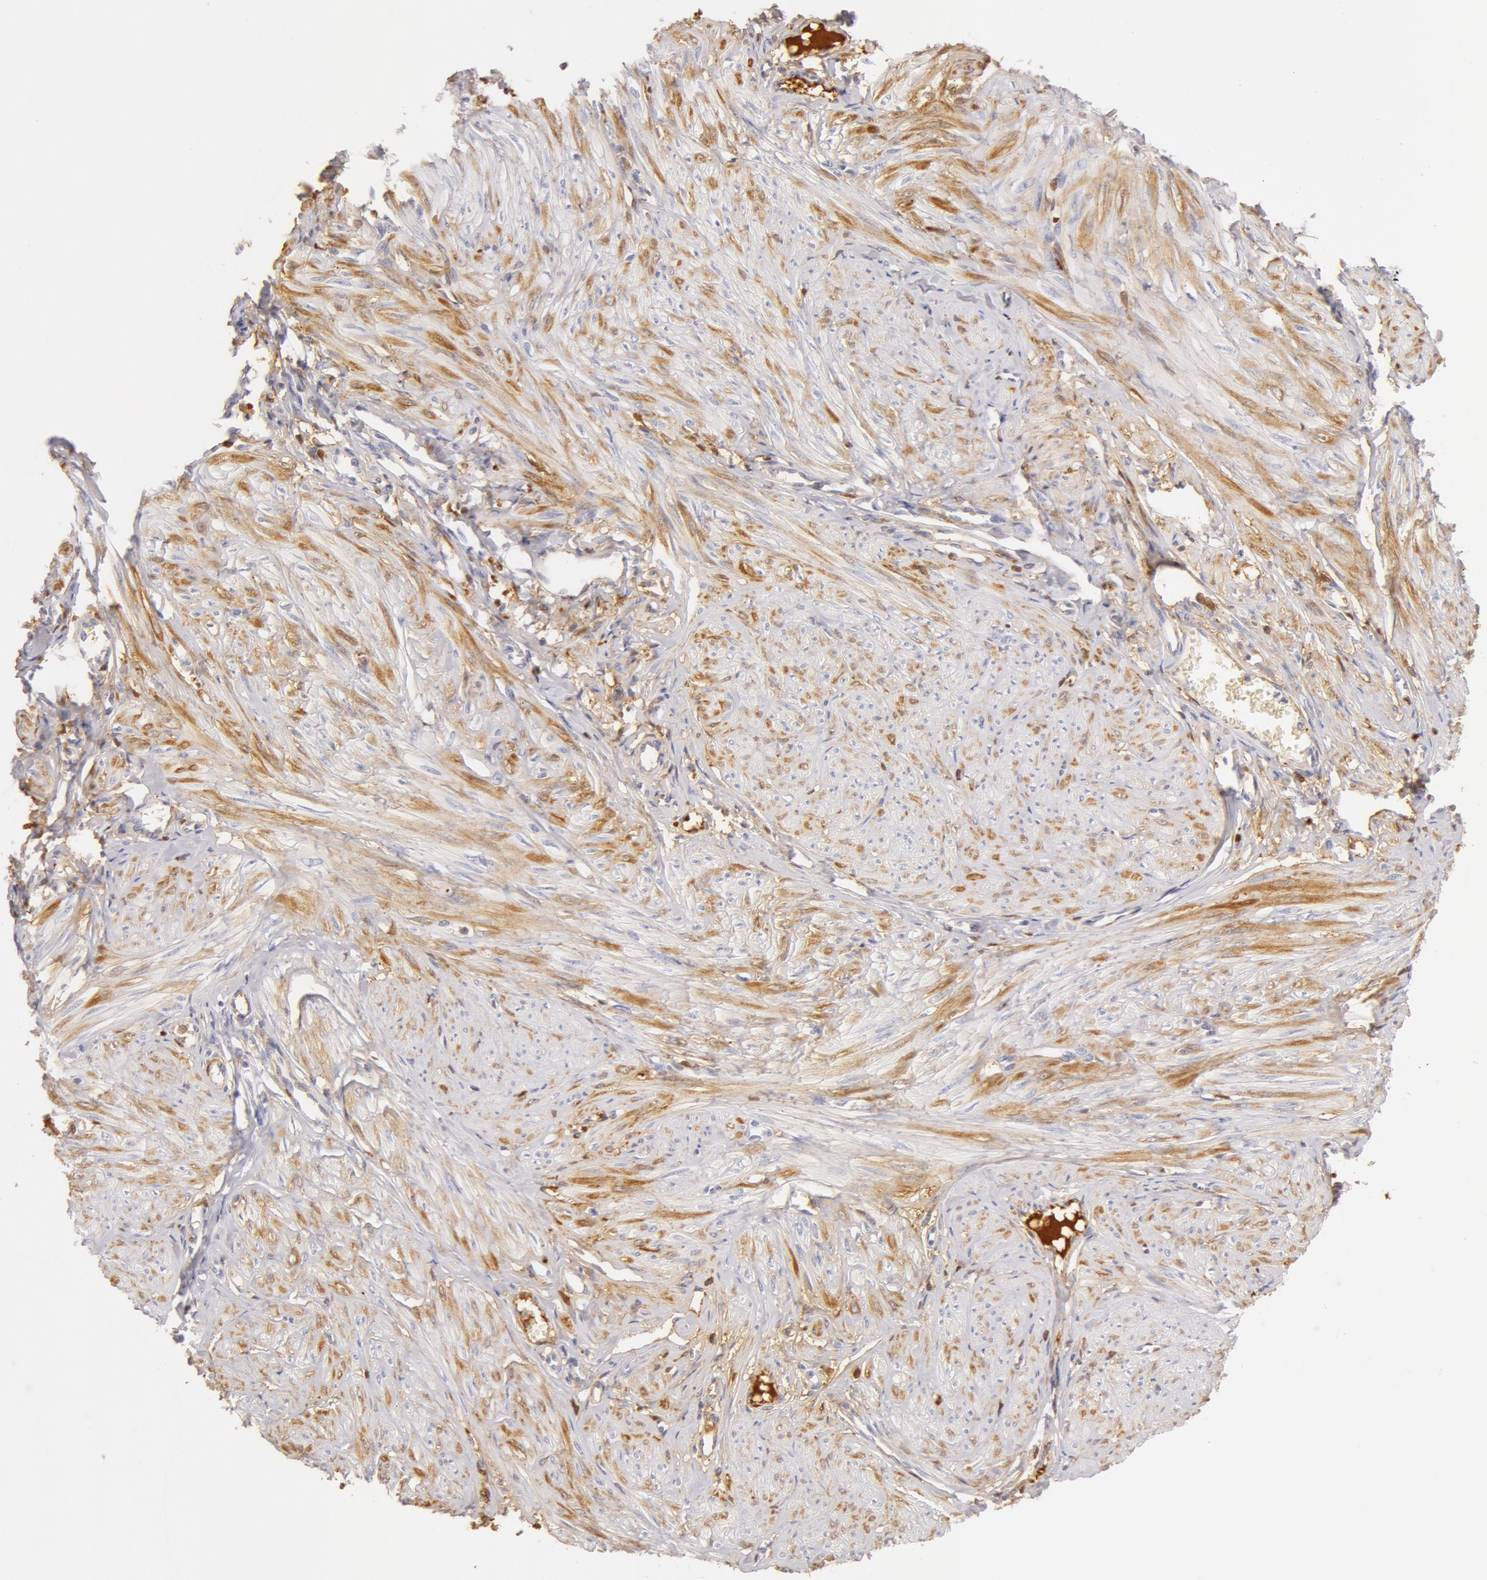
{"staining": {"intensity": "weak", "quantity": "<25%", "location": "cytoplasmic/membranous"}, "tissue": "smooth muscle", "cell_type": "Smooth muscle cells", "image_type": "normal", "snomed": [{"axis": "morphology", "description": "Normal tissue, NOS"}, {"axis": "topography", "description": "Uterus"}], "caption": "The photomicrograph reveals no significant staining in smooth muscle cells of smooth muscle.", "gene": "AHSG", "patient": {"sex": "female", "age": 45}}